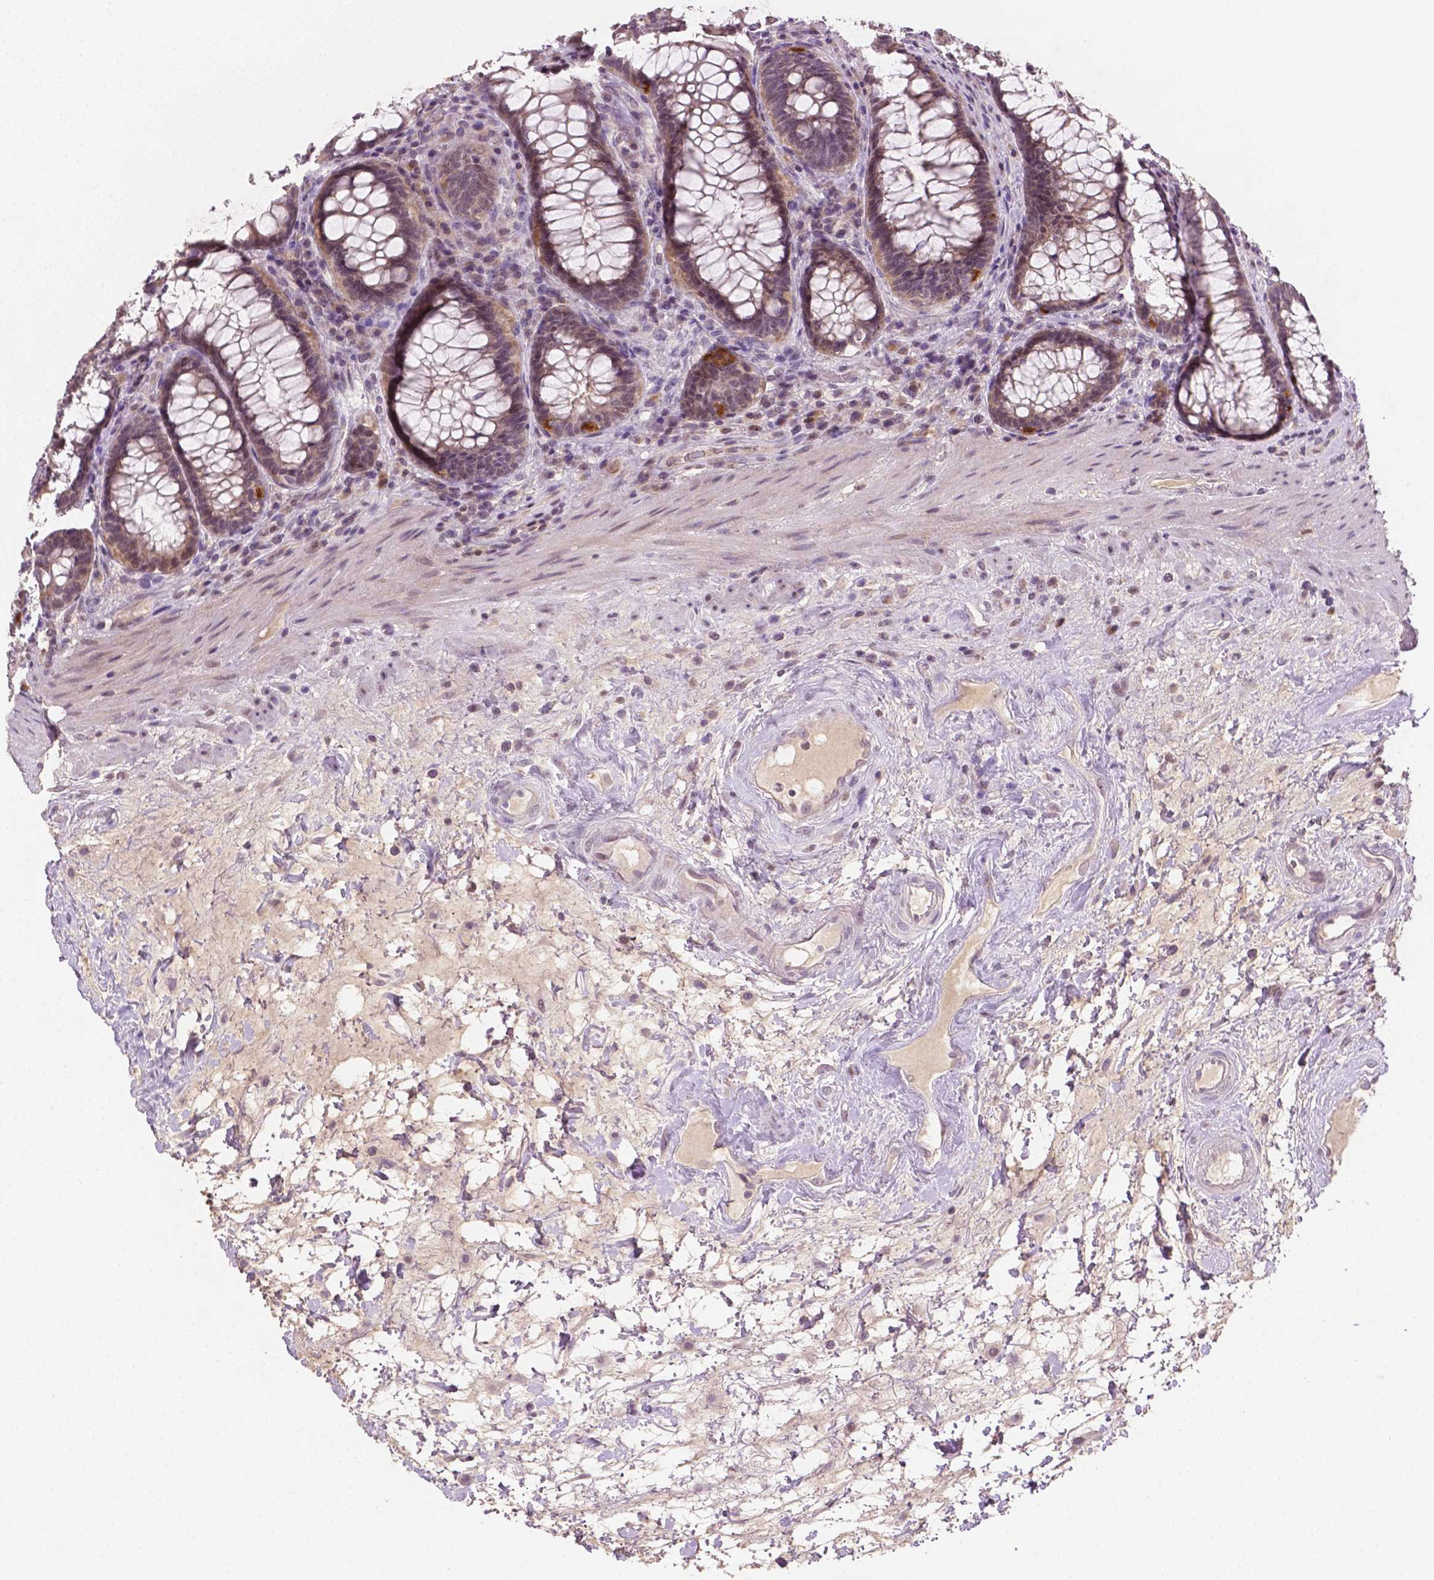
{"staining": {"intensity": "moderate", "quantity": "<25%", "location": "cytoplasmic/membranous"}, "tissue": "rectum", "cell_type": "Glandular cells", "image_type": "normal", "snomed": [{"axis": "morphology", "description": "Normal tissue, NOS"}, {"axis": "topography", "description": "Rectum"}], "caption": "Moderate cytoplasmic/membranous positivity is identified in about <25% of glandular cells in benign rectum. (Brightfield microscopy of DAB IHC at high magnification).", "gene": "MROH6", "patient": {"sex": "male", "age": 72}}